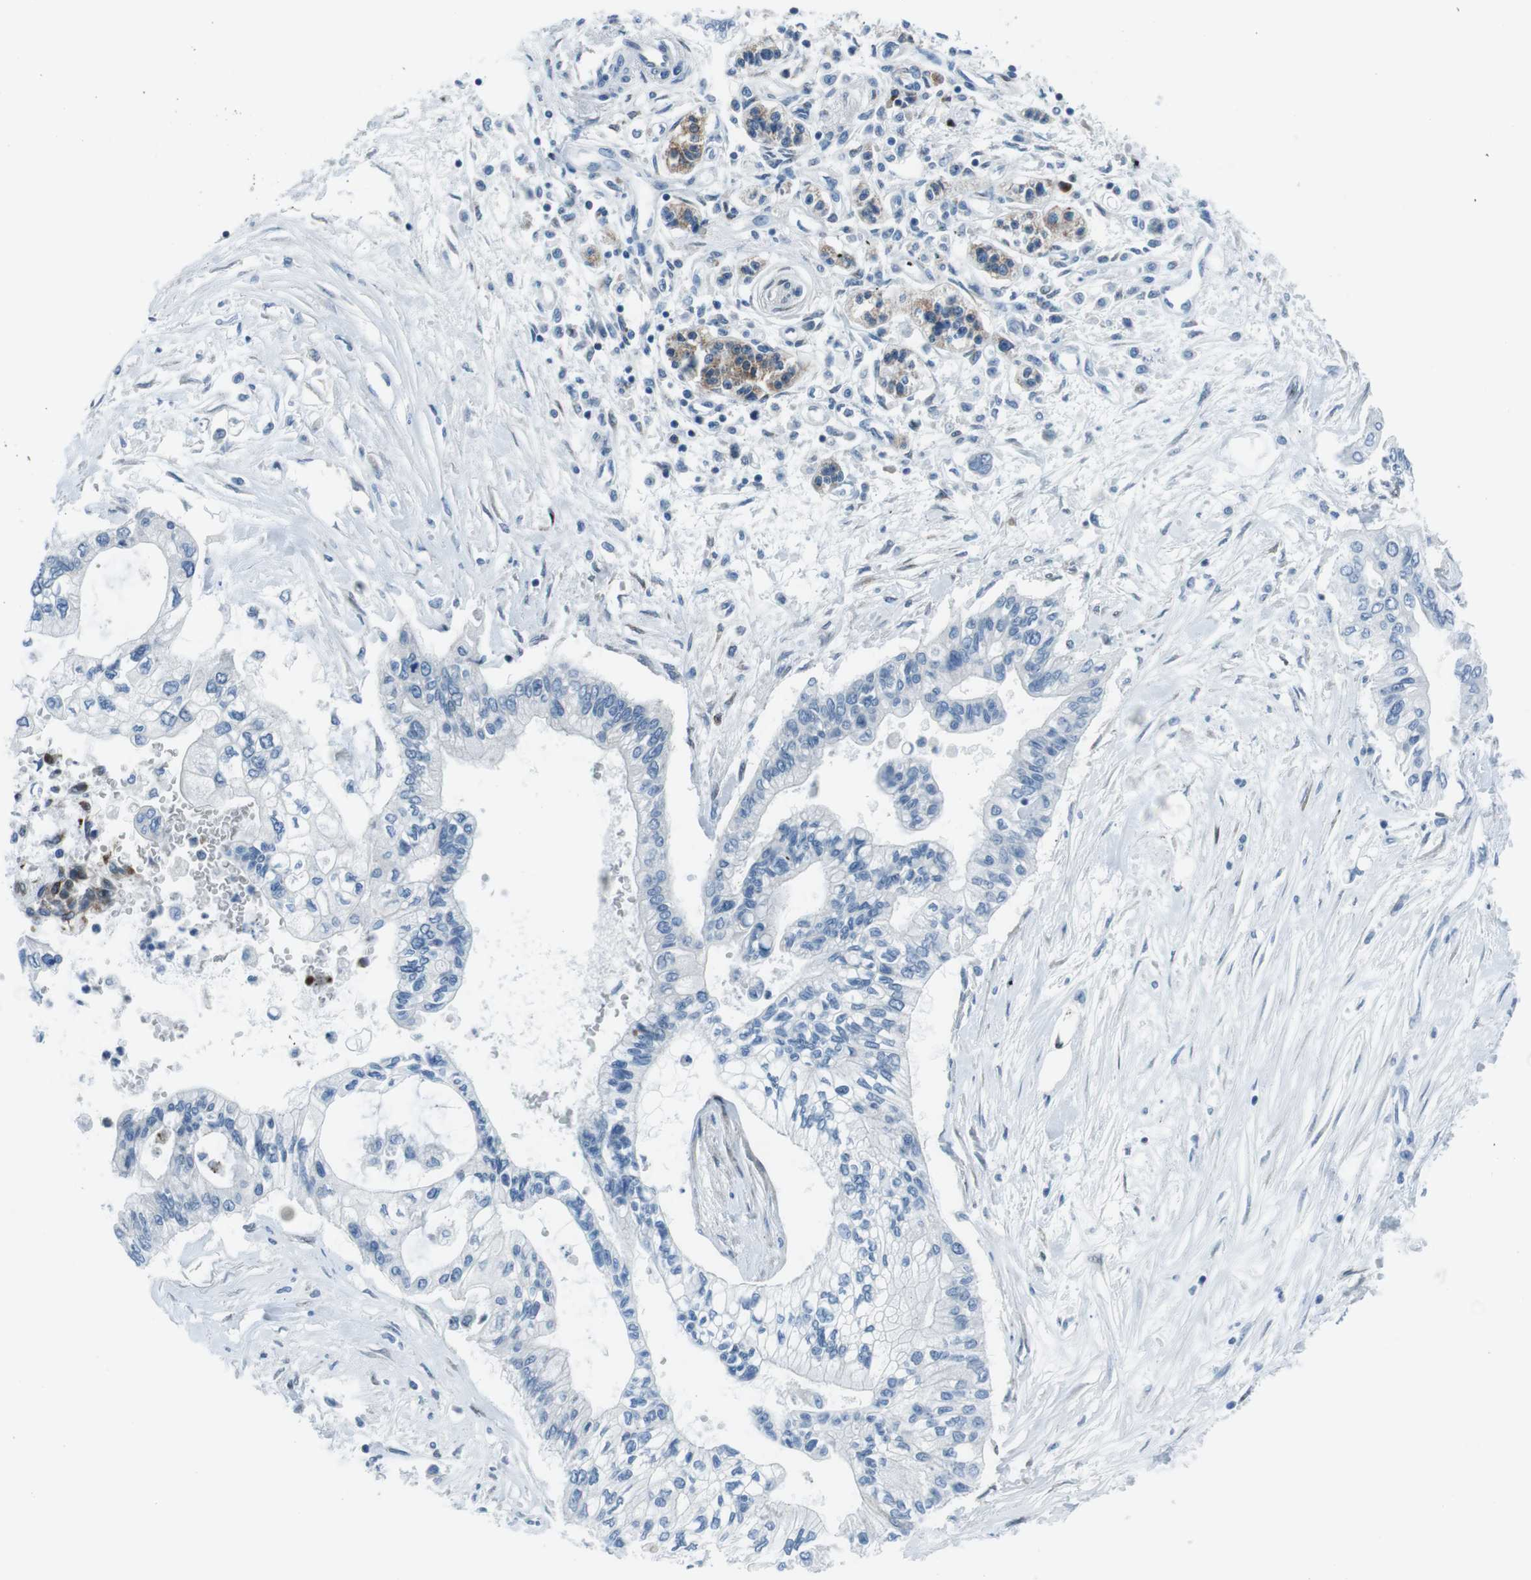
{"staining": {"intensity": "negative", "quantity": "none", "location": "none"}, "tissue": "pancreatic cancer", "cell_type": "Tumor cells", "image_type": "cancer", "snomed": [{"axis": "morphology", "description": "Adenocarcinoma, NOS"}, {"axis": "topography", "description": "Pancreas"}], "caption": "DAB (3,3'-diaminobenzidine) immunohistochemical staining of pancreatic cancer exhibits no significant expression in tumor cells.", "gene": "NUCB2", "patient": {"sex": "female", "age": 77}}